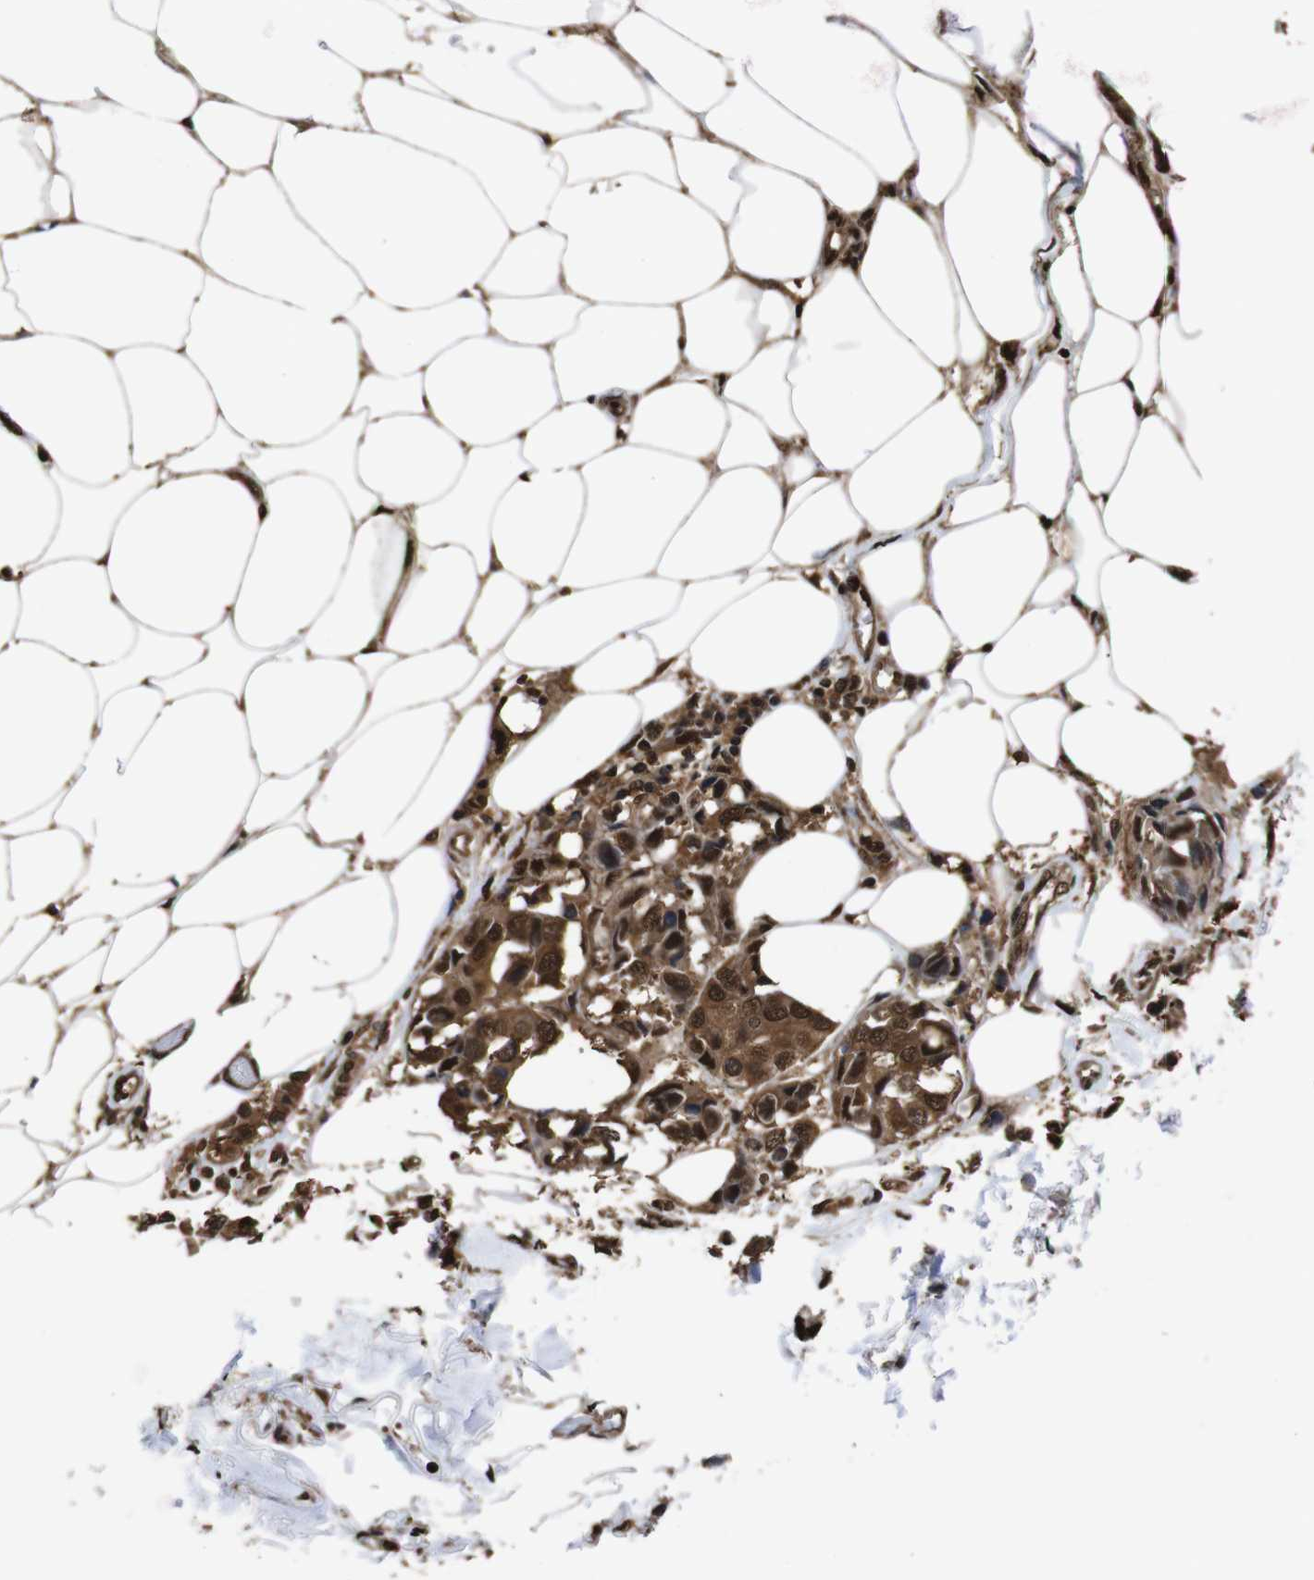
{"staining": {"intensity": "moderate", "quantity": ">75%", "location": "cytoplasmic/membranous,nuclear"}, "tissue": "breast cancer", "cell_type": "Tumor cells", "image_type": "cancer", "snomed": [{"axis": "morphology", "description": "Duct carcinoma"}, {"axis": "topography", "description": "Breast"}], "caption": "Breast cancer (intraductal carcinoma) stained for a protein (brown) reveals moderate cytoplasmic/membranous and nuclear positive expression in about >75% of tumor cells.", "gene": "VCP", "patient": {"sex": "female", "age": 80}}